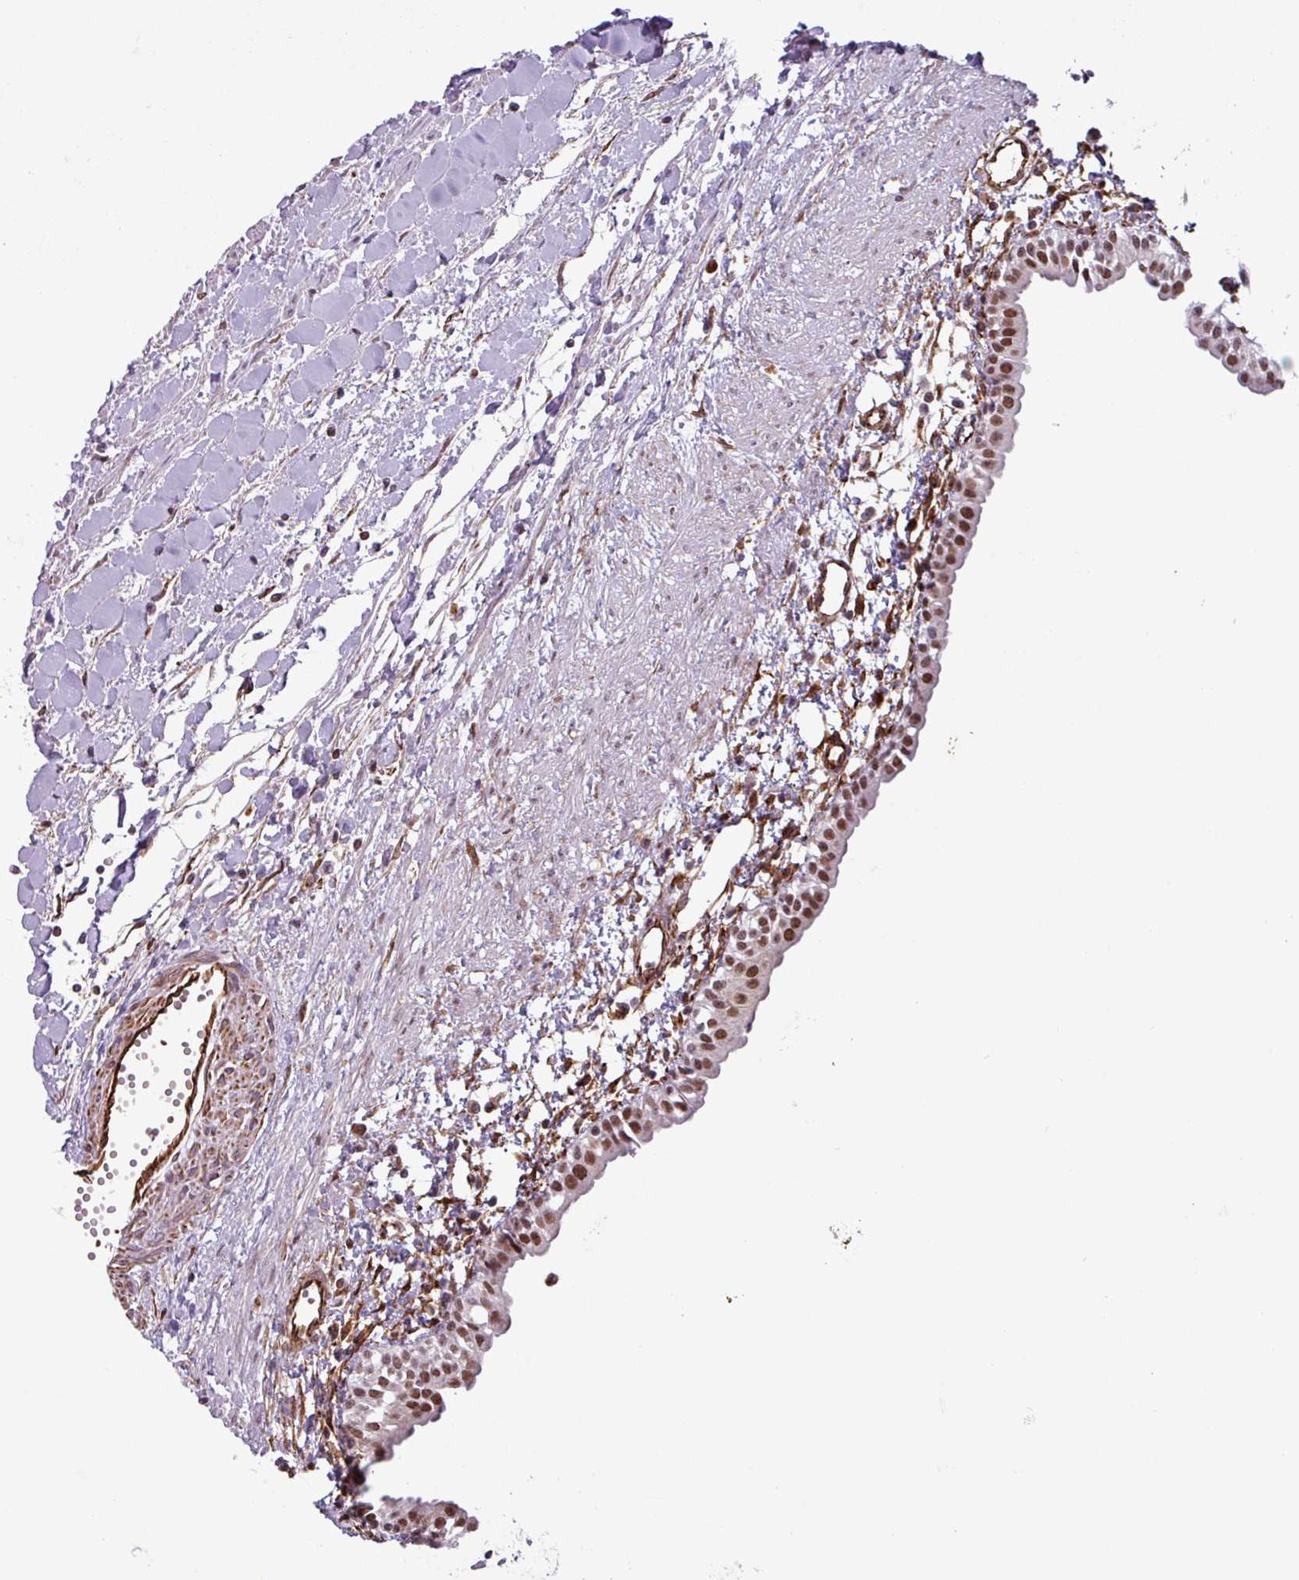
{"staining": {"intensity": "moderate", "quantity": ">75%", "location": "nuclear"}, "tissue": "renal cancer", "cell_type": "Tumor cells", "image_type": "cancer", "snomed": [{"axis": "morphology", "description": "Adenocarcinoma, NOS"}, {"axis": "topography", "description": "Kidney"}], "caption": "Immunohistochemical staining of adenocarcinoma (renal) exhibits medium levels of moderate nuclear staining in approximately >75% of tumor cells.", "gene": "CHD3", "patient": {"sex": "male", "age": 59}}